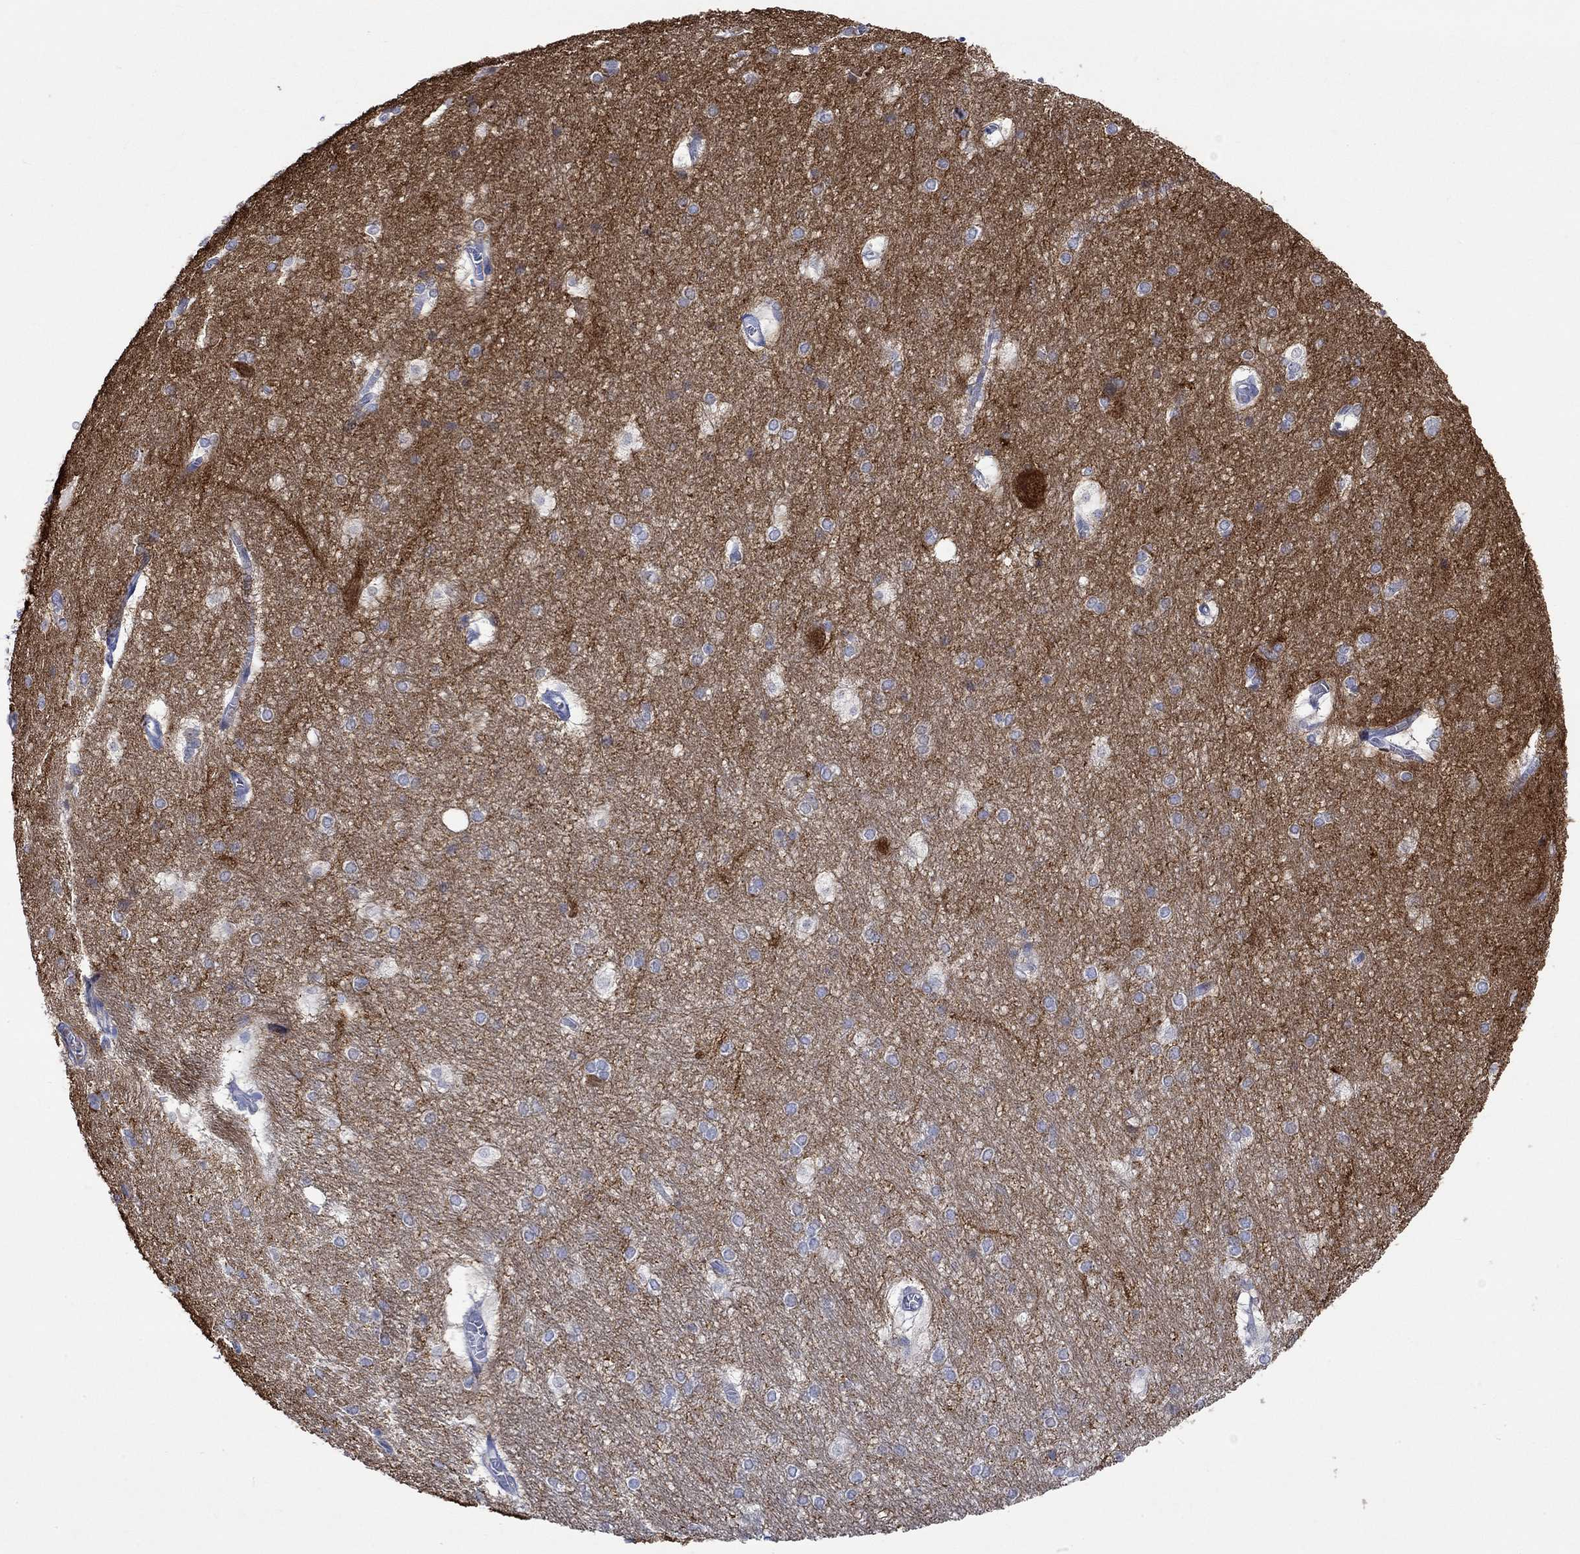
{"staining": {"intensity": "negative", "quantity": "none", "location": "none"}, "tissue": "hippocampus", "cell_type": "Glial cells", "image_type": "normal", "snomed": [{"axis": "morphology", "description": "Normal tissue, NOS"}, {"axis": "topography", "description": "Cerebral cortex"}, {"axis": "topography", "description": "Hippocampus"}], "caption": "Glial cells show no significant protein staining in unremarkable hippocampus. (Immunohistochemistry (ihc), brightfield microscopy, high magnification).", "gene": "CPLX1", "patient": {"sex": "female", "age": 19}}